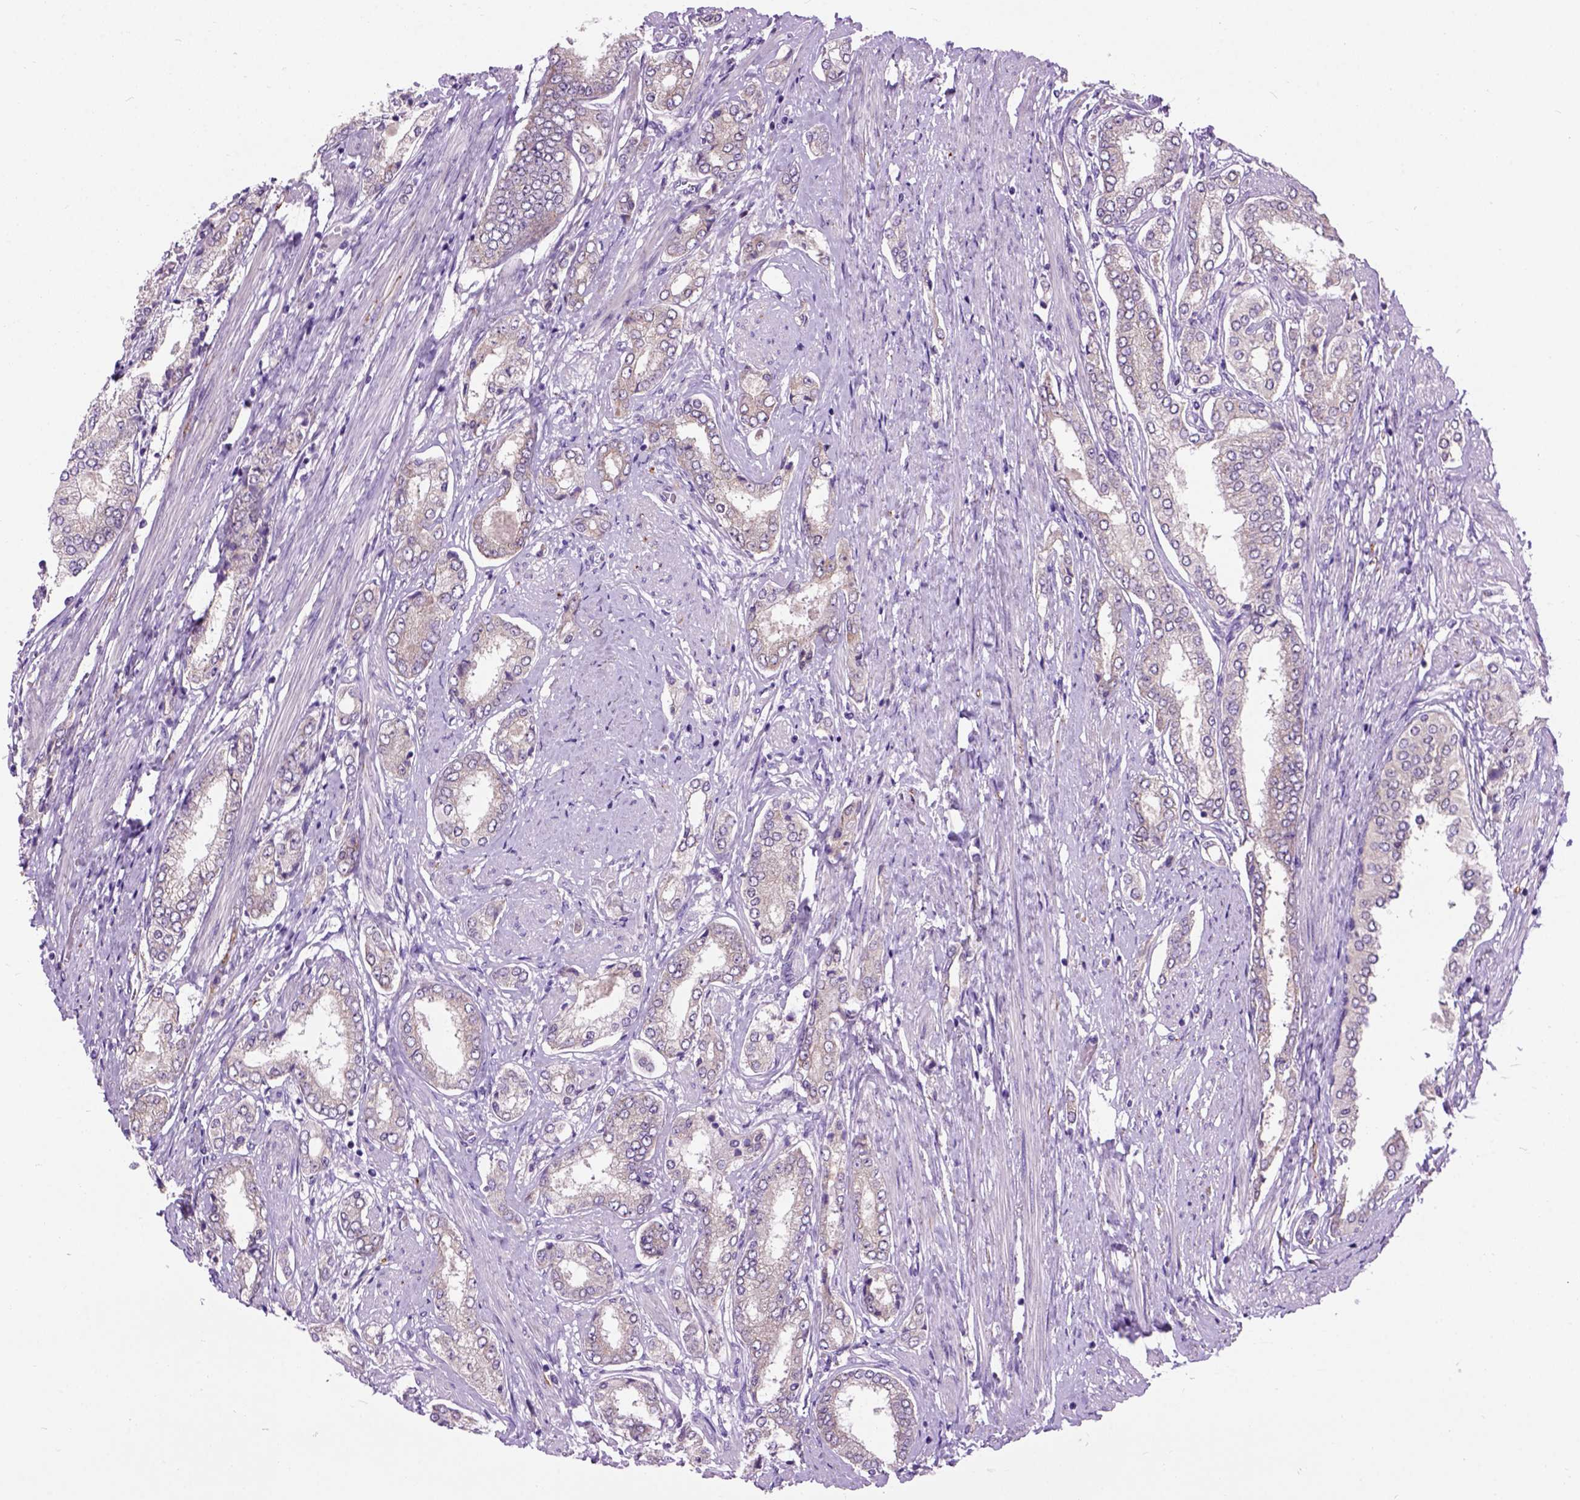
{"staining": {"intensity": "negative", "quantity": "none", "location": "none"}, "tissue": "prostate cancer", "cell_type": "Tumor cells", "image_type": "cancer", "snomed": [{"axis": "morphology", "description": "Adenocarcinoma, NOS"}, {"axis": "topography", "description": "Prostate"}], "caption": "High power microscopy micrograph of an IHC image of prostate cancer, revealing no significant expression in tumor cells.", "gene": "MAPT", "patient": {"sex": "male", "age": 63}}